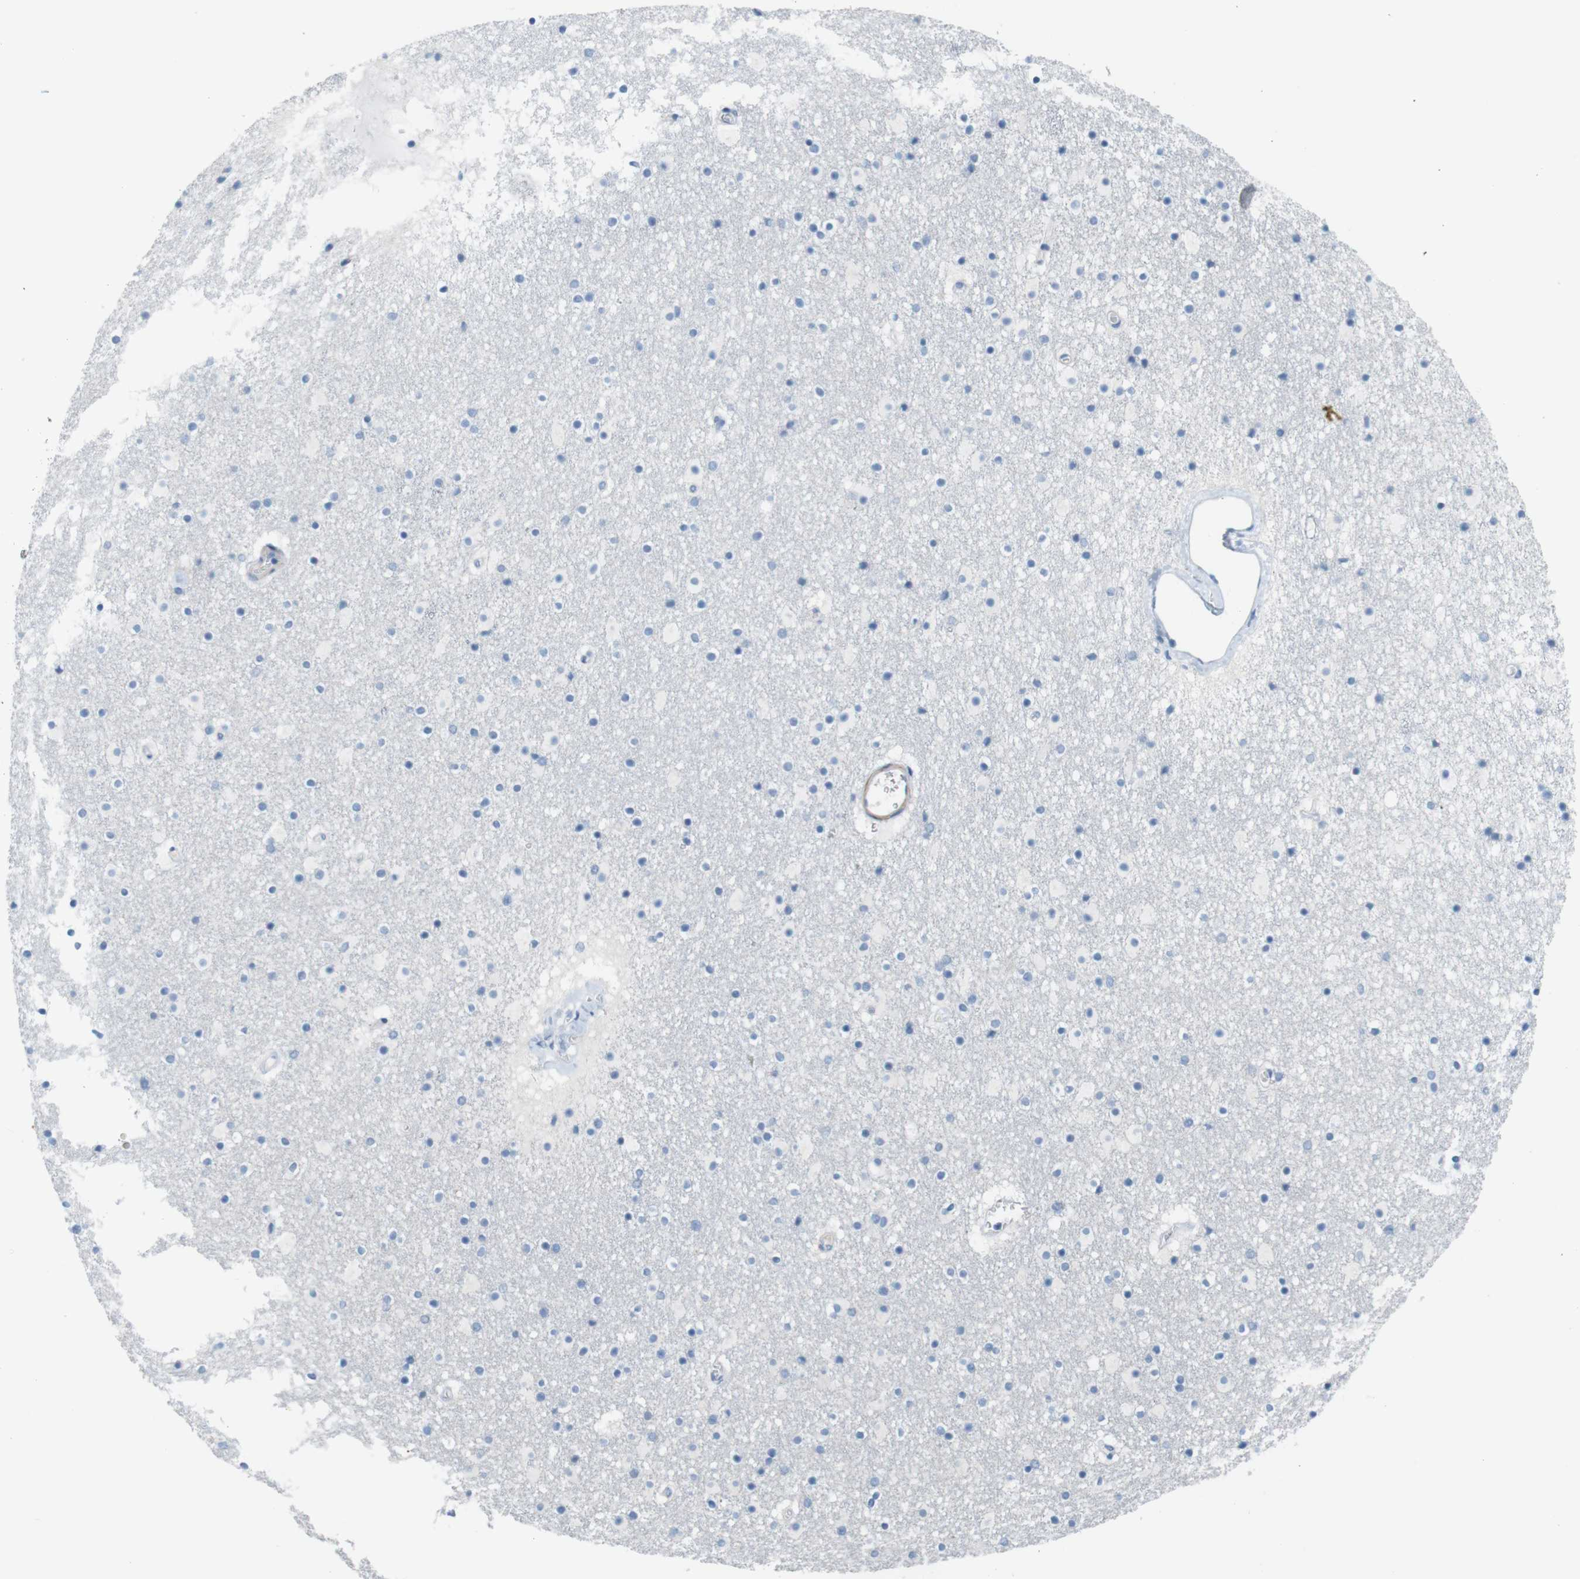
{"staining": {"intensity": "negative", "quantity": "none", "location": "none"}, "tissue": "caudate", "cell_type": "Glial cells", "image_type": "normal", "snomed": [{"axis": "morphology", "description": "Normal tissue, NOS"}, {"axis": "topography", "description": "Lateral ventricle wall"}], "caption": "There is no significant staining in glial cells of caudate. The staining was performed using DAB to visualize the protein expression in brown, while the nuclei were stained in blue with hematoxylin (Magnification: 20x).", "gene": "HRH2", "patient": {"sex": "male", "age": 45}}